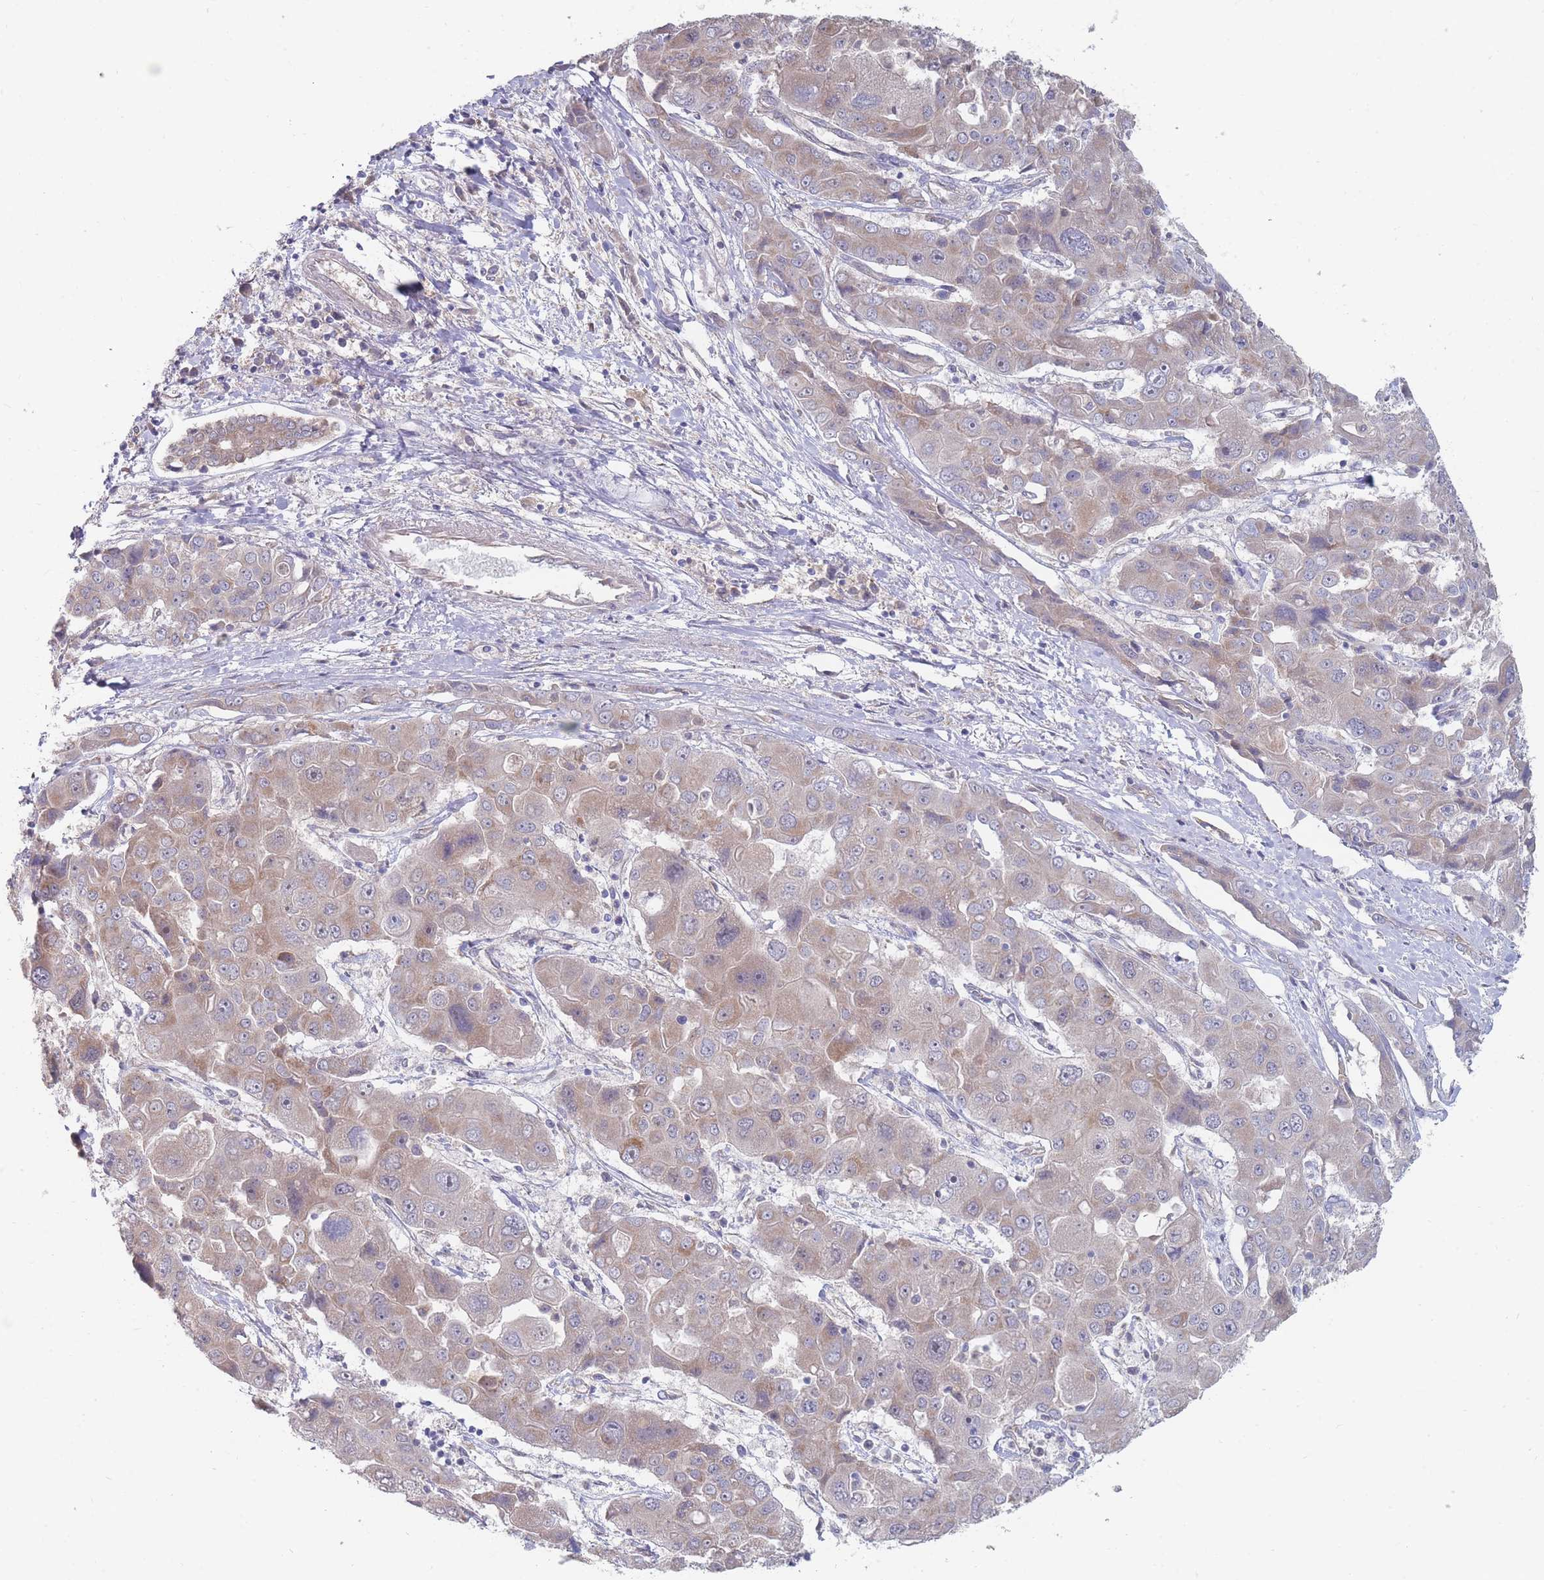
{"staining": {"intensity": "weak", "quantity": "25%-75%", "location": "cytoplasmic/membranous"}, "tissue": "liver cancer", "cell_type": "Tumor cells", "image_type": "cancer", "snomed": [{"axis": "morphology", "description": "Cholangiocarcinoma"}, {"axis": "topography", "description": "Liver"}], "caption": "Human liver cholangiocarcinoma stained with a protein marker shows weak staining in tumor cells.", "gene": "NUB1", "patient": {"sex": "male", "age": 67}}